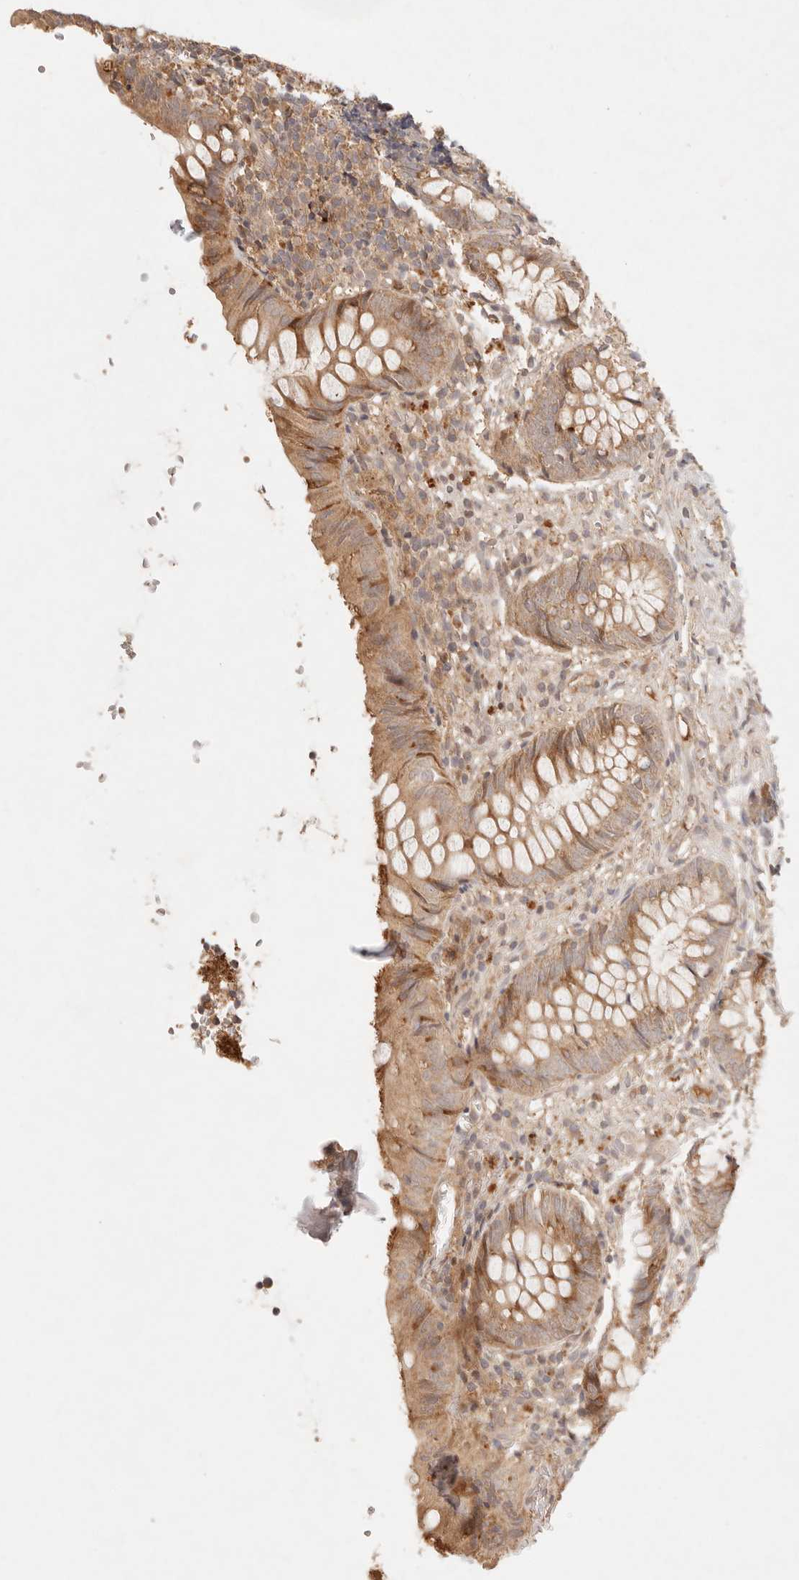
{"staining": {"intensity": "moderate", "quantity": ">75%", "location": "cytoplasmic/membranous"}, "tissue": "appendix", "cell_type": "Glandular cells", "image_type": "normal", "snomed": [{"axis": "morphology", "description": "Normal tissue, NOS"}, {"axis": "topography", "description": "Appendix"}], "caption": "This photomicrograph shows normal appendix stained with immunohistochemistry to label a protein in brown. The cytoplasmic/membranous of glandular cells show moderate positivity for the protein. Nuclei are counter-stained blue.", "gene": "PHLDA3", "patient": {"sex": "male", "age": 8}}